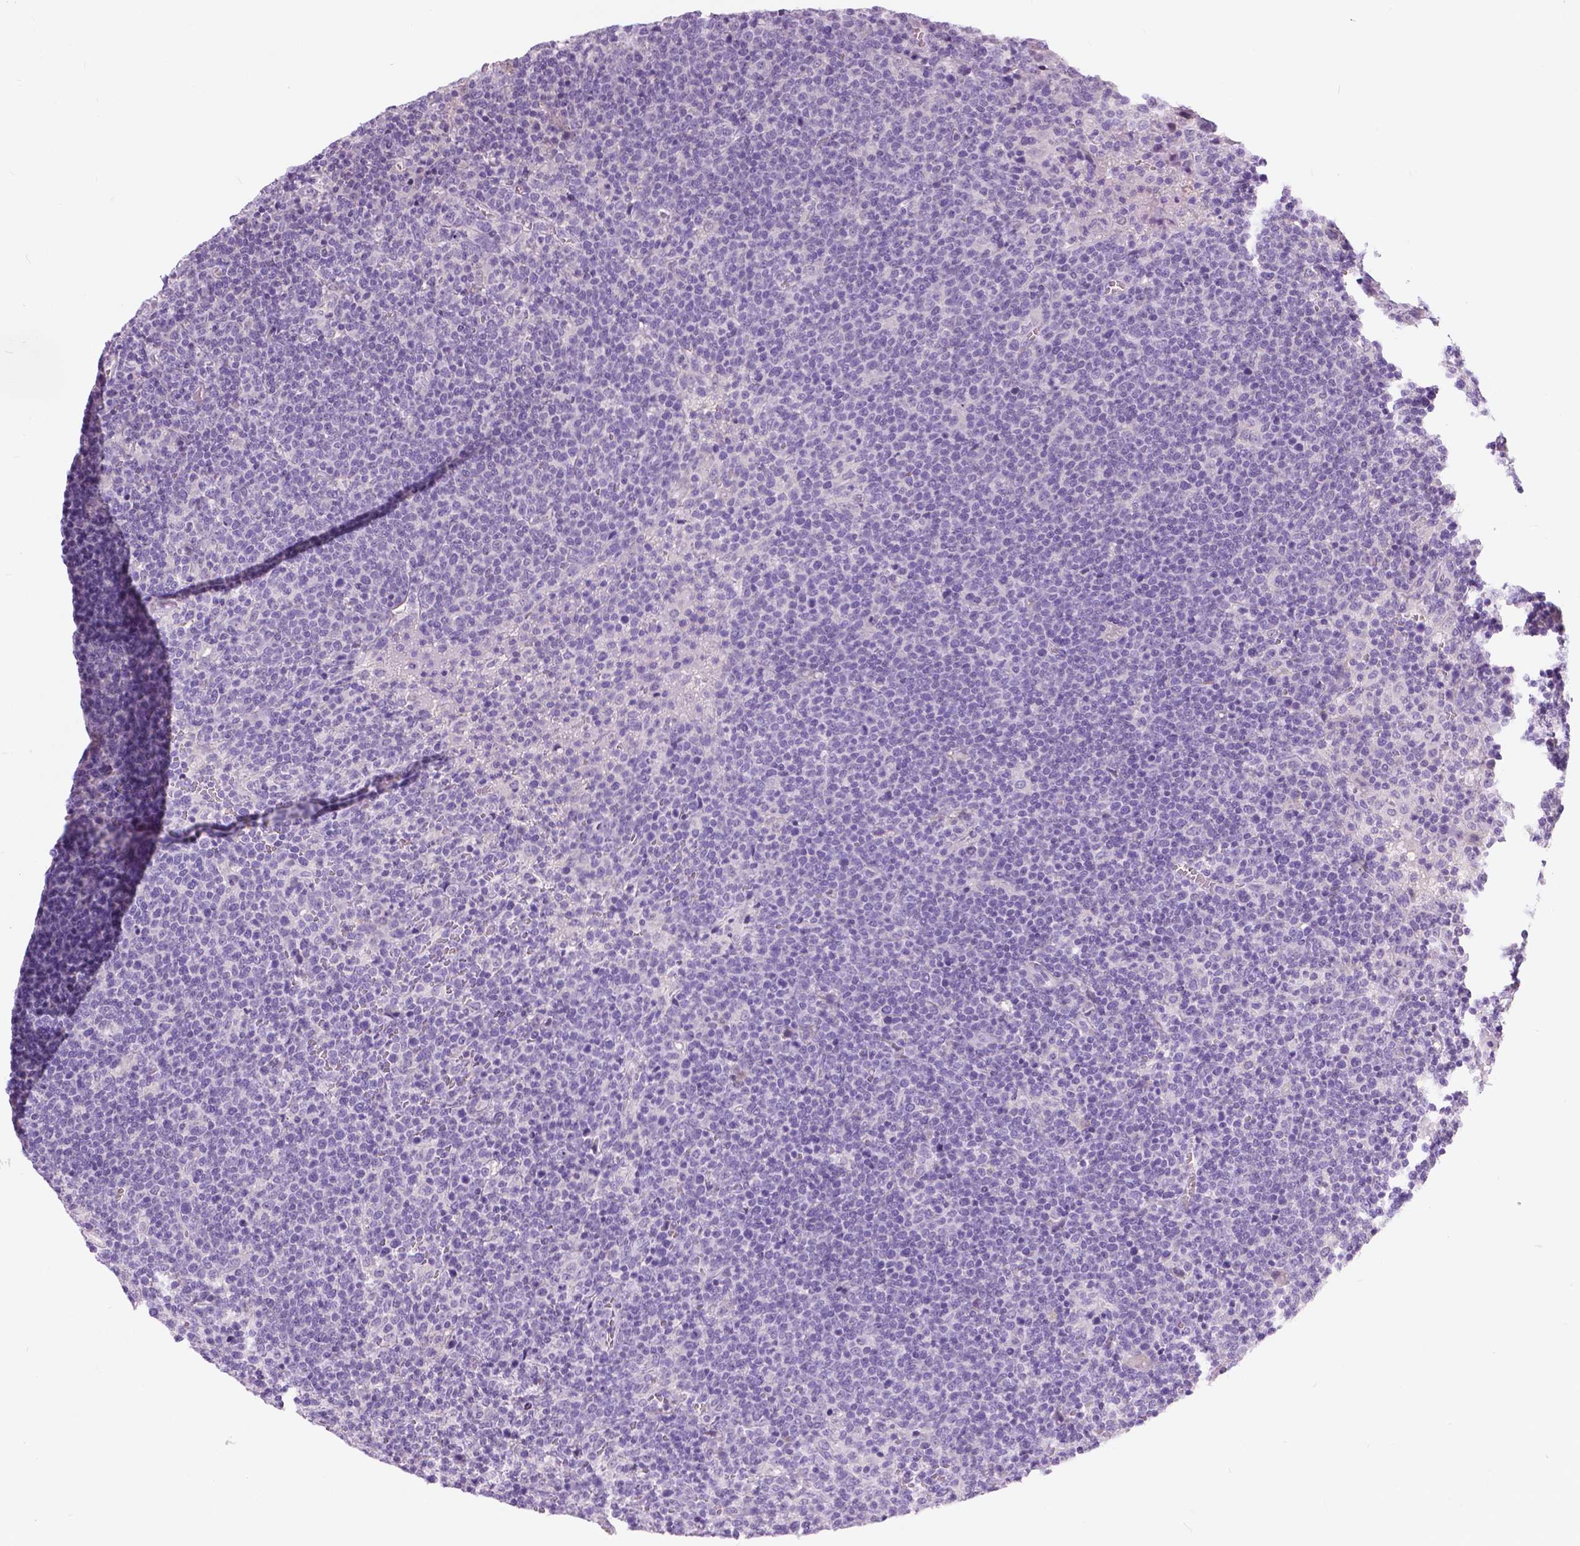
{"staining": {"intensity": "negative", "quantity": "none", "location": "none"}, "tissue": "lymphoma", "cell_type": "Tumor cells", "image_type": "cancer", "snomed": [{"axis": "morphology", "description": "Malignant lymphoma, non-Hodgkin's type, High grade"}, {"axis": "topography", "description": "Lymph node"}], "caption": "The immunohistochemistry (IHC) histopathology image has no significant staining in tumor cells of lymphoma tissue.", "gene": "TP53TG5", "patient": {"sex": "male", "age": 61}}